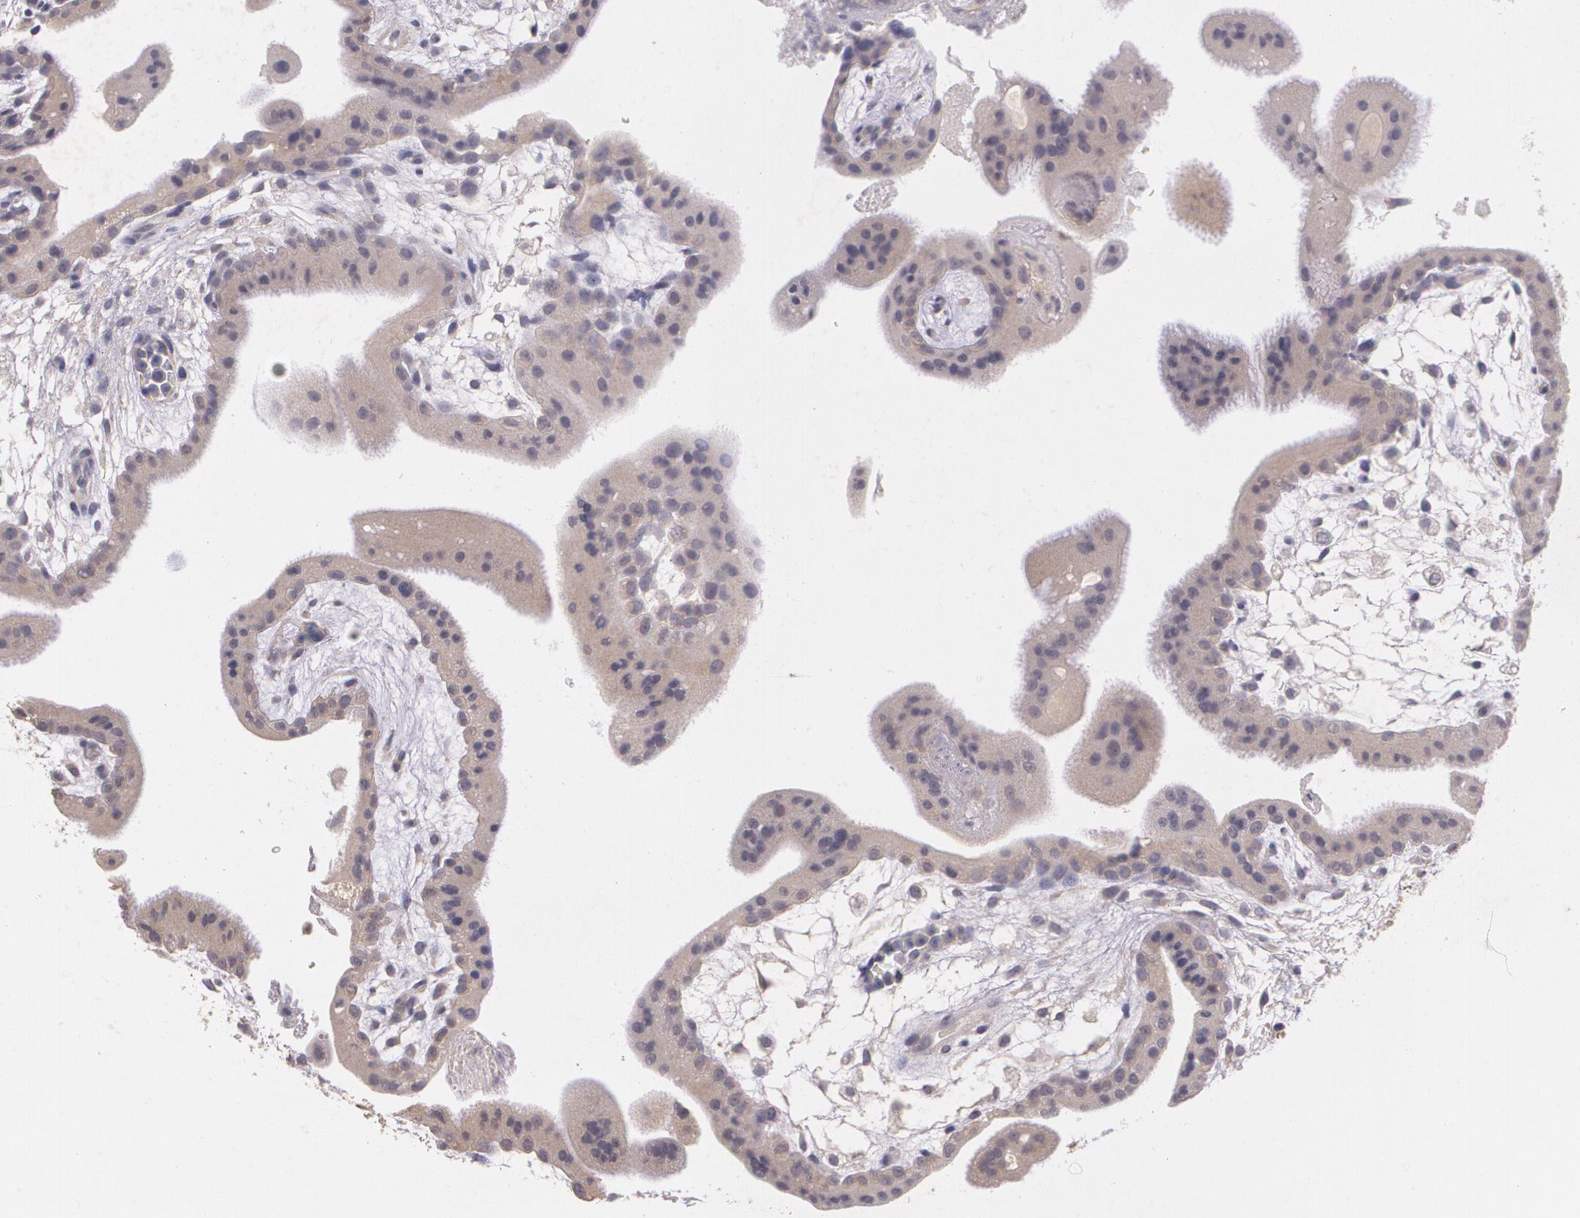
{"staining": {"intensity": "weak", "quantity": ">75%", "location": "cytoplasmic/membranous"}, "tissue": "placenta", "cell_type": "Decidual cells", "image_type": "normal", "snomed": [{"axis": "morphology", "description": "Normal tissue, NOS"}, {"axis": "topography", "description": "Placenta"}], "caption": "Immunohistochemistry (IHC) (DAB (3,3'-diaminobenzidine)) staining of normal human placenta shows weak cytoplasmic/membranous protein positivity in about >75% of decidual cells.", "gene": "TM4SF1", "patient": {"sex": "female", "age": 35}}